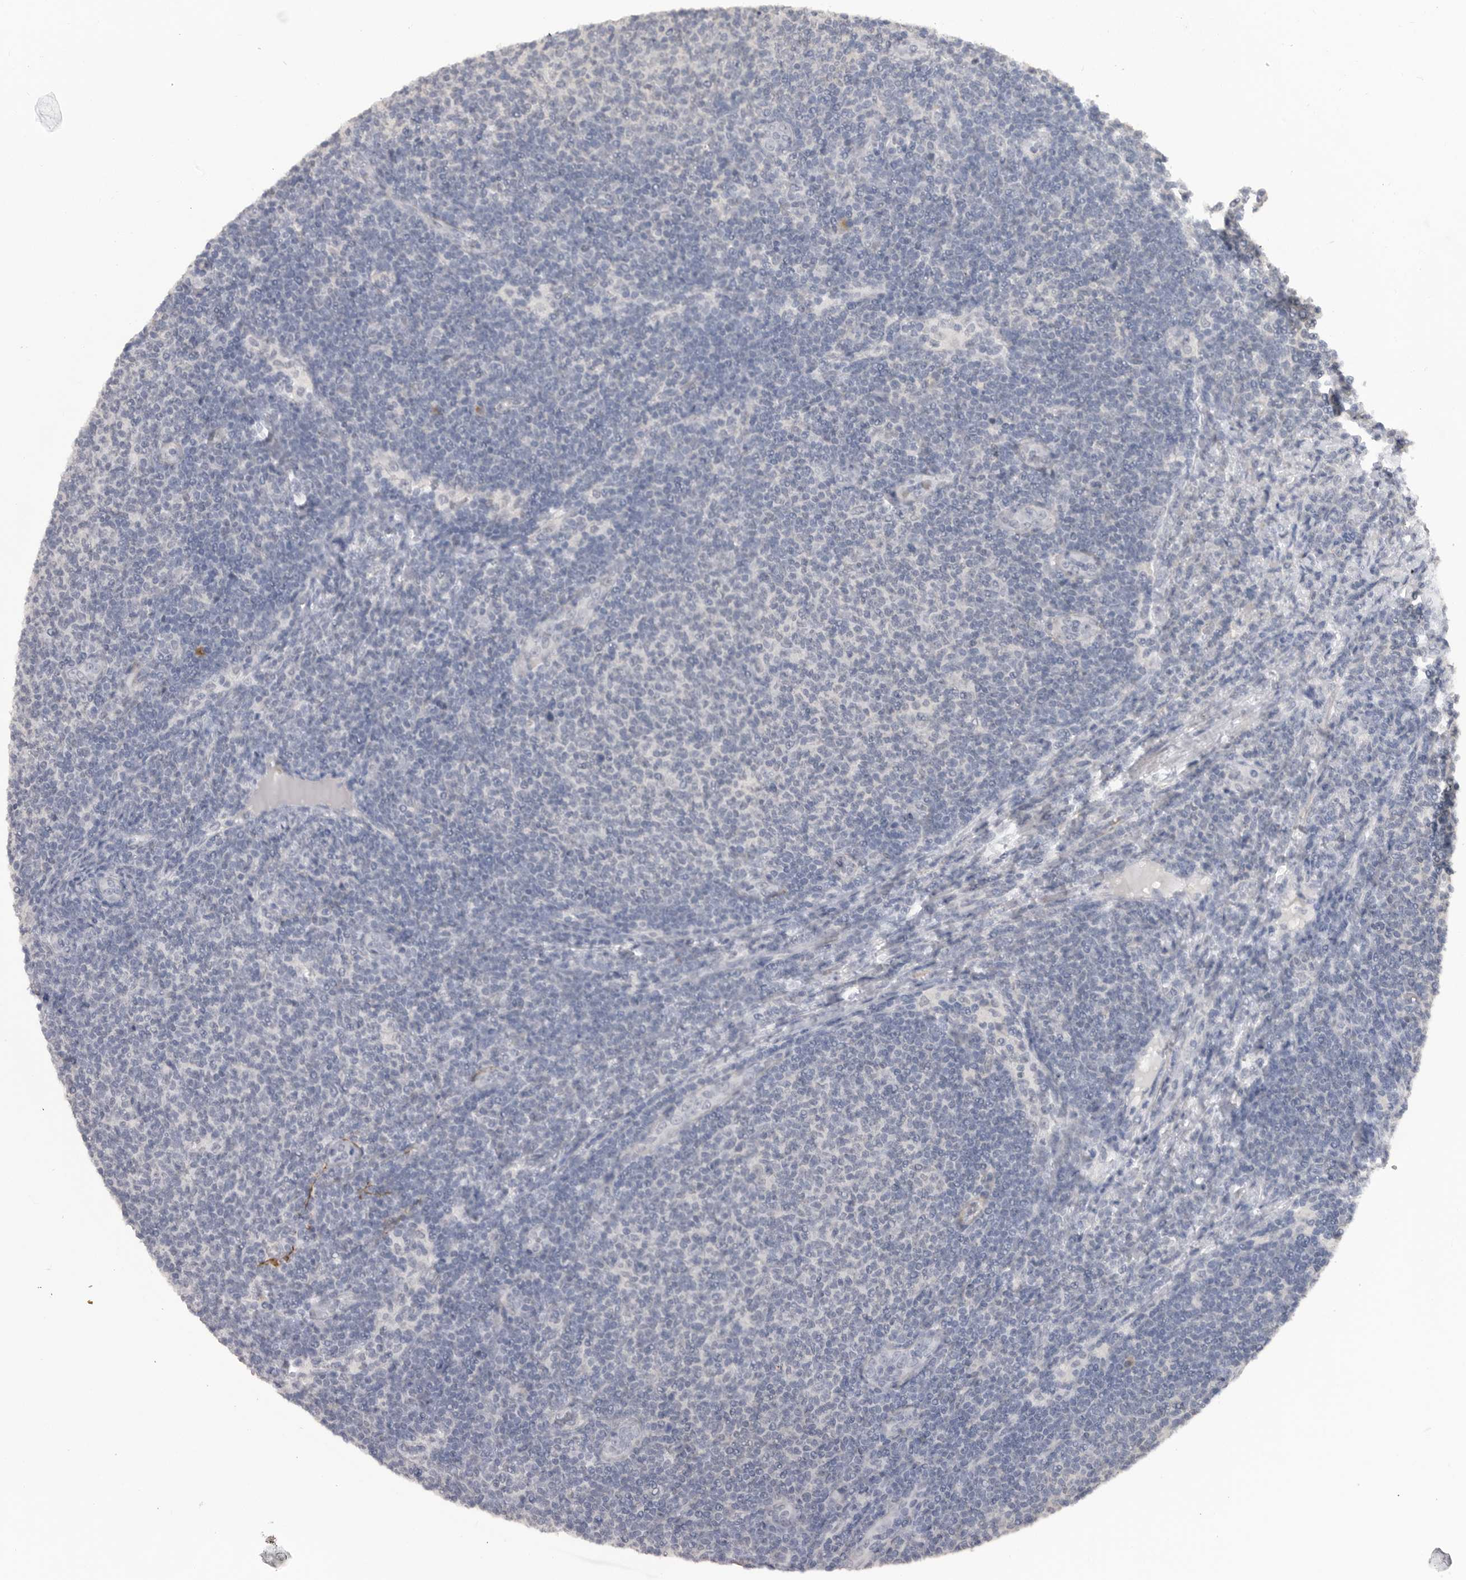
{"staining": {"intensity": "negative", "quantity": "none", "location": "none"}, "tissue": "lymphoma", "cell_type": "Tumor cells", "image_type": "cancer", "snomed": [{"axis": "morphology", "description": "Malignant lymphoma, non-Hodgkin's type, Low grade"}, {"axis": "topography", "description": "Lymph node"}], "caption": "There is no significant positivity in tumor cells of lymphoma. (DAB immunohistochemistry (IHC) with hematoxylin counter stain).", "gene": "PLEKHF1", "patient": {"sex": "male", "age": 66}}